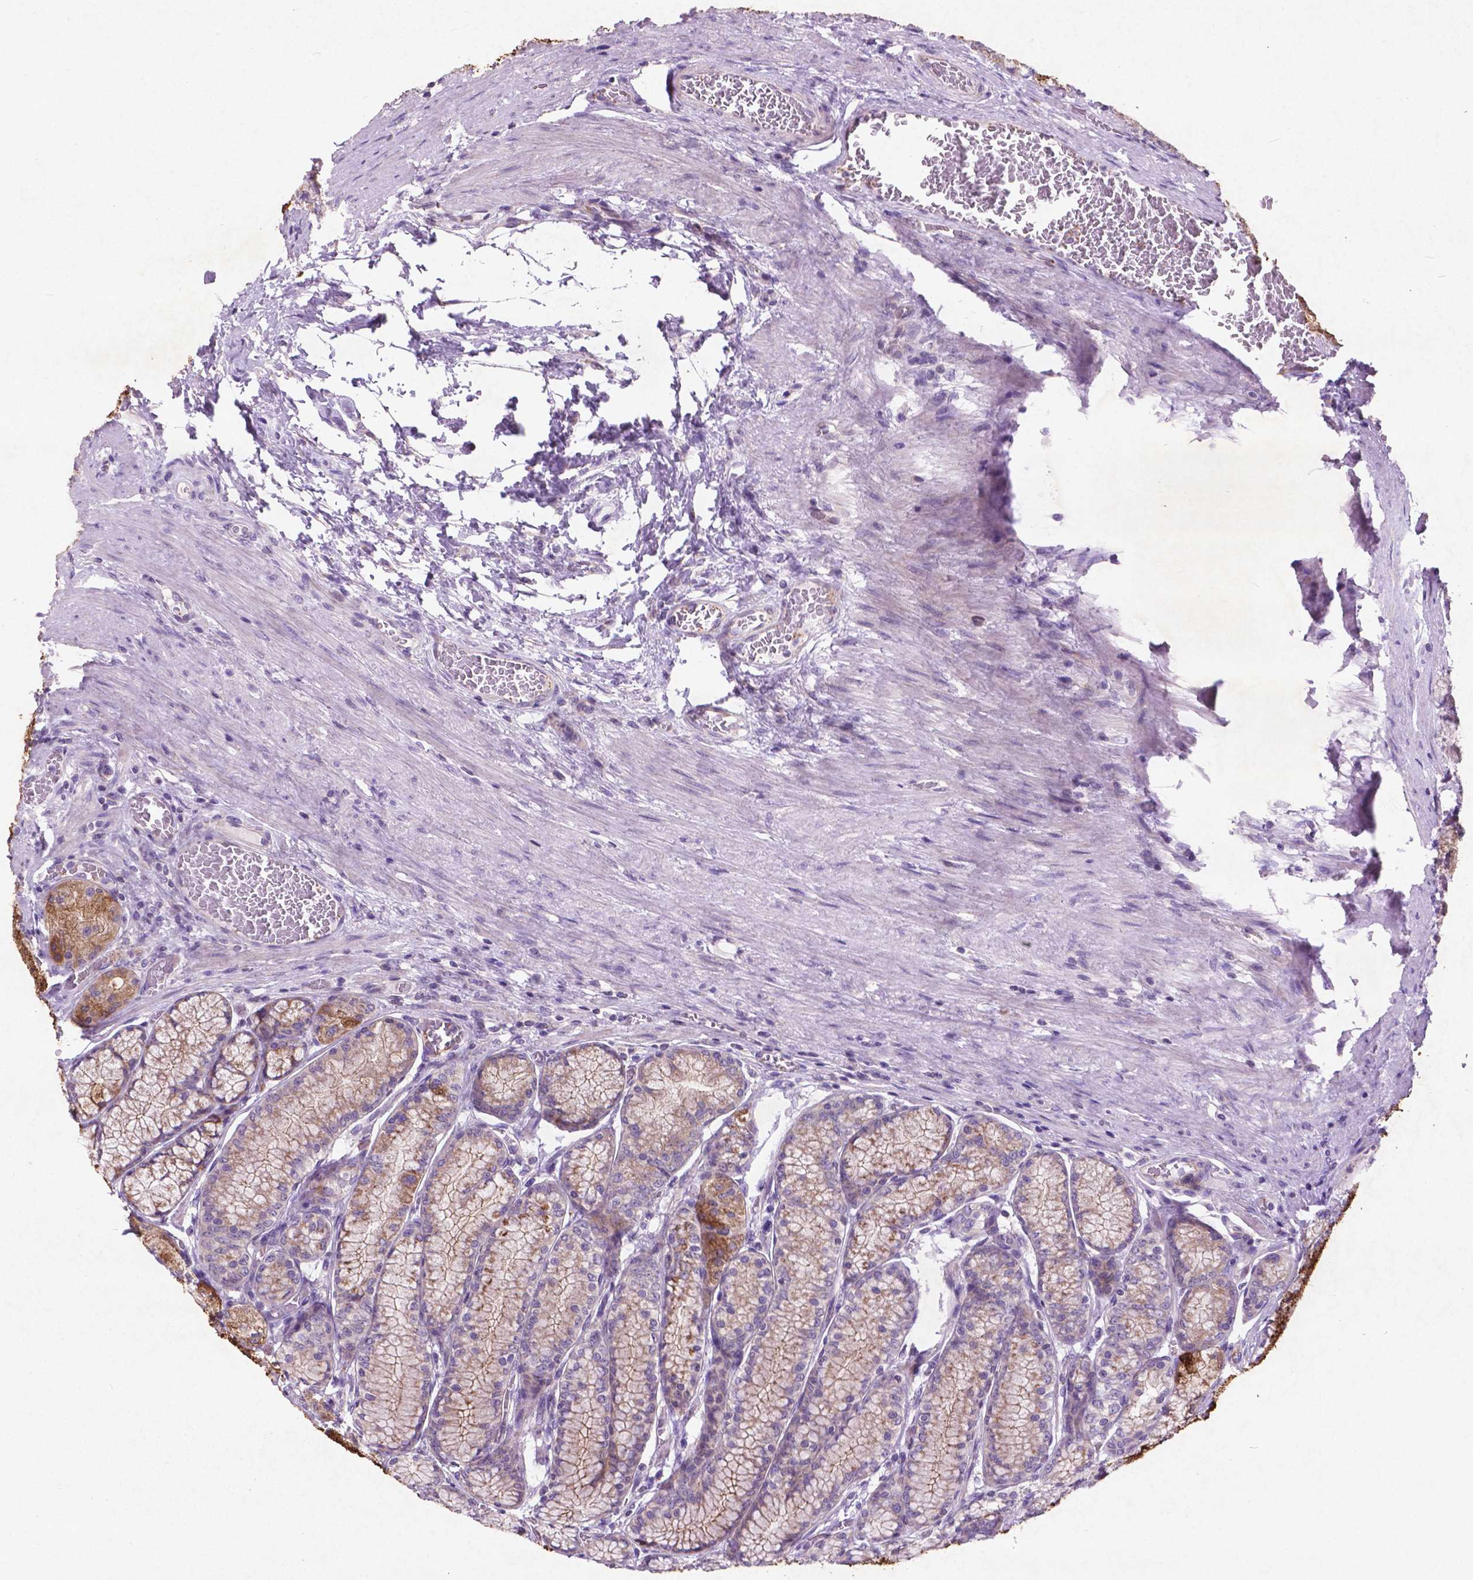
{"staining": {"intensity": "moderate", "quantity": "25%-75%", "location": "cytoplasmic/membranous"}, "tissue": "stomach", "cell_type": "Glandular cells", "image_type": "normal", "snomed": [{"axis": "morphology", "description": "Normal tissue, NOS"}, {"axis": "morphology", "description": "Adenocarcinoma, NOS"}, {"axis": "morphology", "description": "Adenocarcinoma, High grade"}, {"axis": "topography", "description": "Stomach, upper"}, {"axis": "topography", "description": "Stomach"}], "caption": "The immunohistochemical stain shows moderate cytoplasmic/membranous staining in glandular cells of benign stomach.", "gene": "ATG4D", "patient": {"sex": "female", "age": 65}}